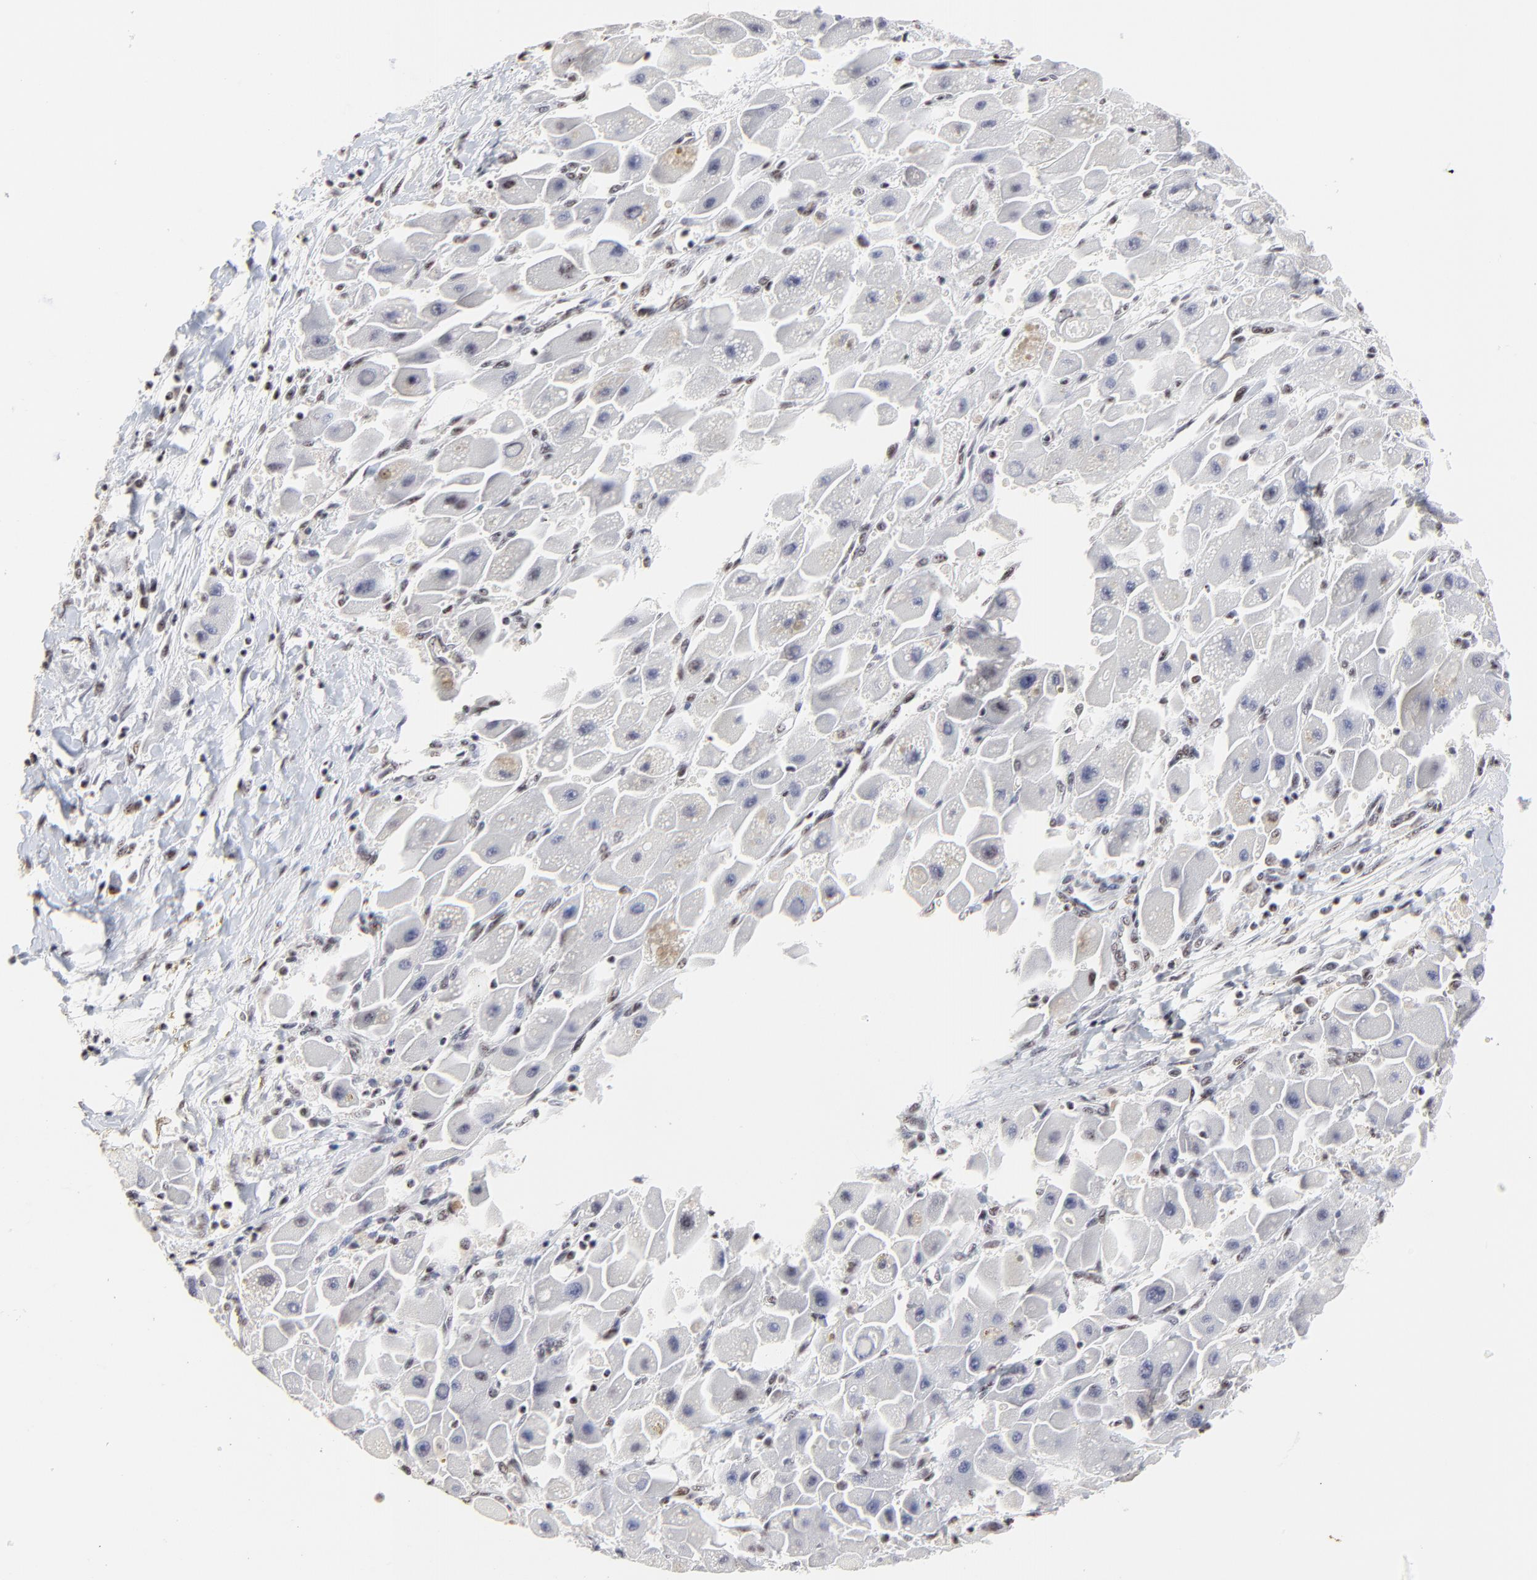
{"staining": {"intensity": "weak", "quantity": "<25%", "location": "cytoplasmic/membranous"}, "tissue": "liver cancer", "cell_type": "Tumor cells", "image_type": "cancer", "snomed": [{"axis": "morphology", "description": "Carcinoma, Hepatocellular, NOS"}, {"axis": "topography", "description": "Liver"}], "caption": "The photomicrograph shows no significant expression in tumor cells of hepatocellular carcinoma (liver).", "gene": "MBD4", "patient": {"sex": "male", "age": 24}}